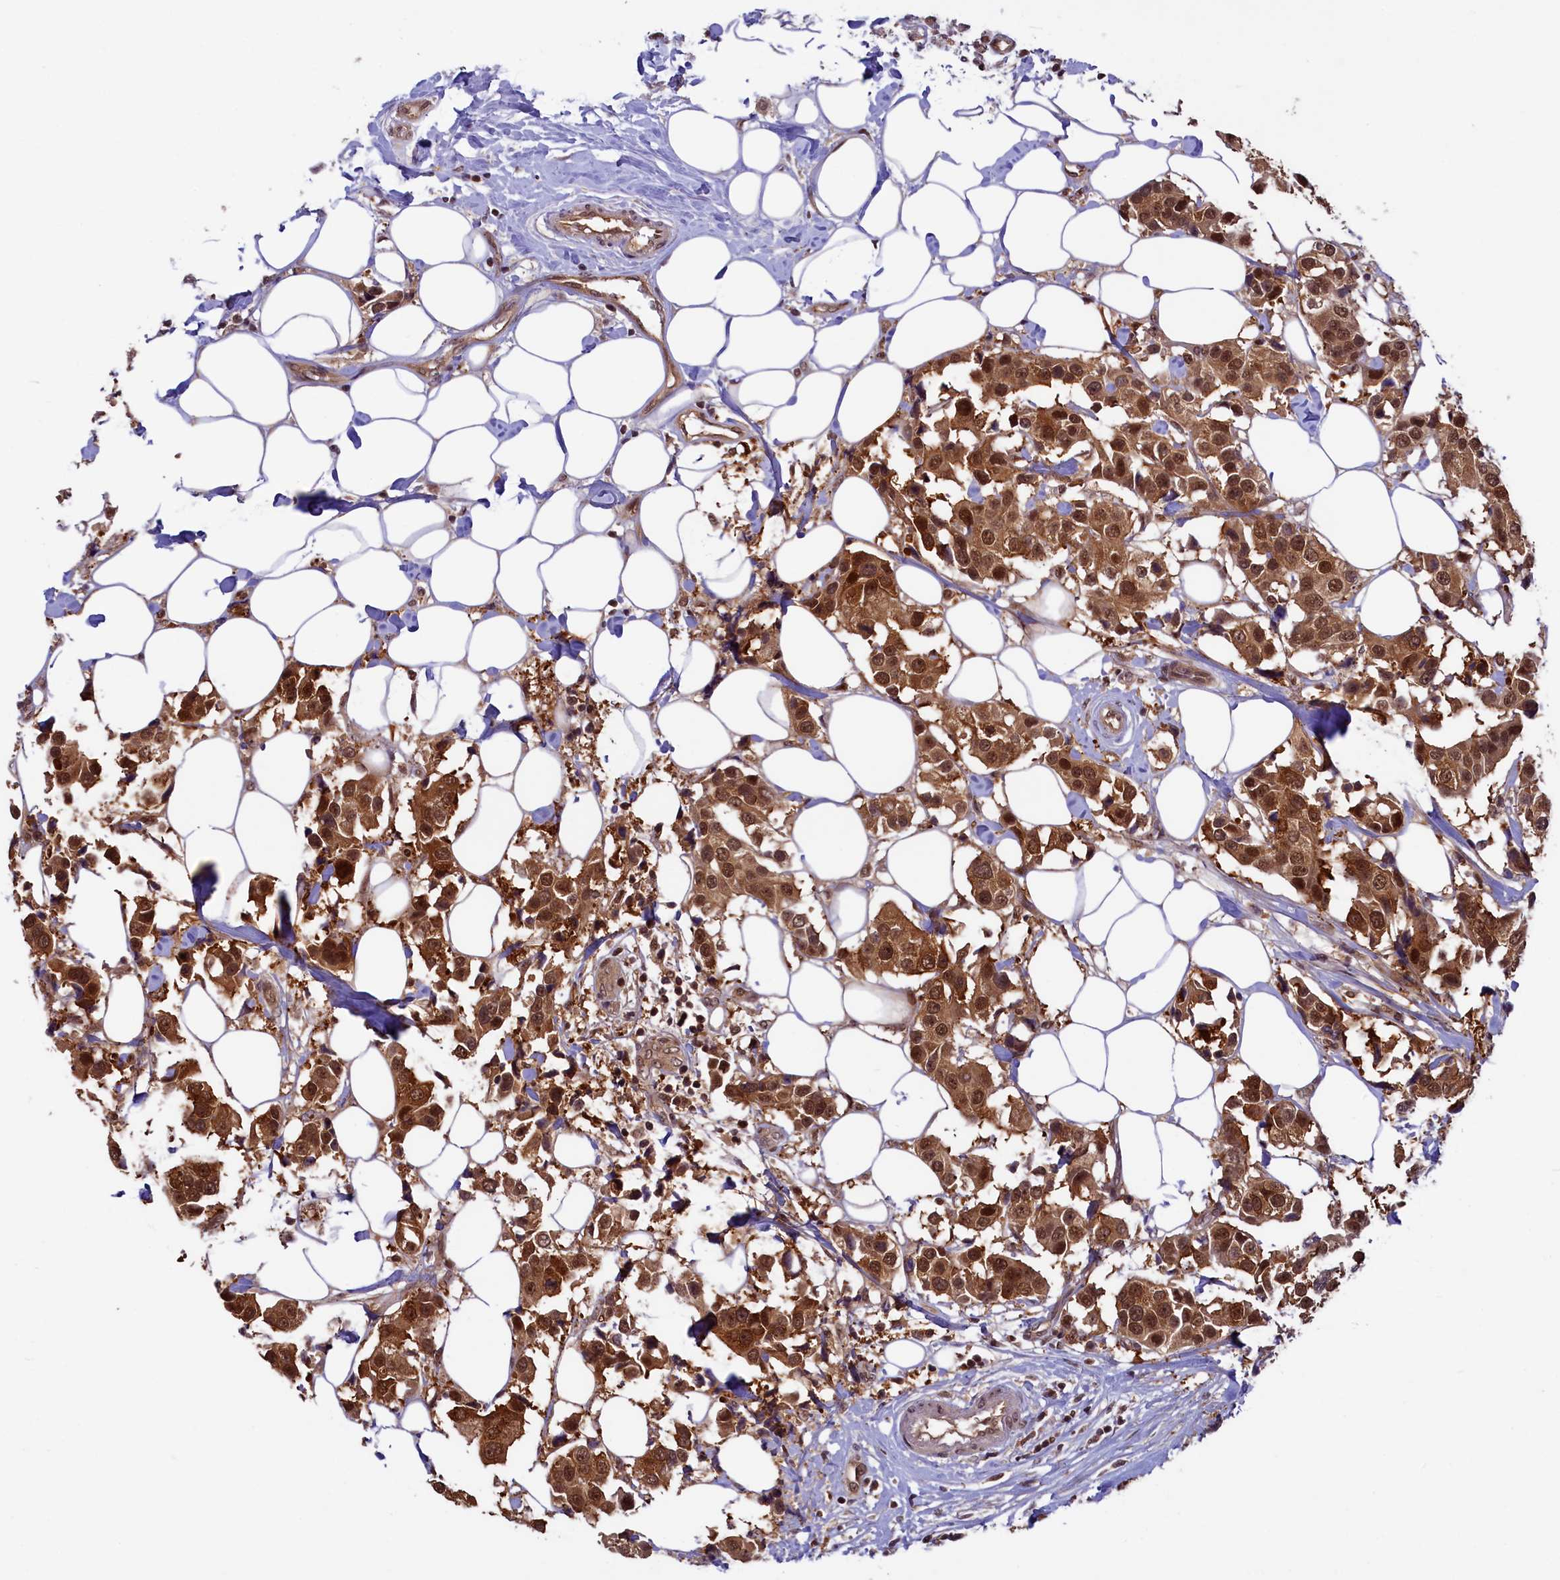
{"staining": {"intensity": "strong", "quantity": ">75%", "location": "cytoplasmic/membranous,nuclear"}, "tissue": "breast cancer", "cell_type": "Tumor cells", "image_type": "cancer", "snomed": [{"axis": "morphology", "description": "Normal tissue, NOS"}, {"axis": "morphology", "description": "Duct carcinoma"}, {"axis": "topography", "description": "Breast"}], "caption": "A brown stain highlights strong cytoplasmic/membranous and nuclear positivity of a protein in human breast cancer (invasive ductal carcinoma) tumor cells. (Stains: DAB in brown, nuclei in blue, Microscopy: brightfield microscopy at high magnification).", "gene": "SLC7A6OS", "patient": {"sex": "female", "age": 39}}